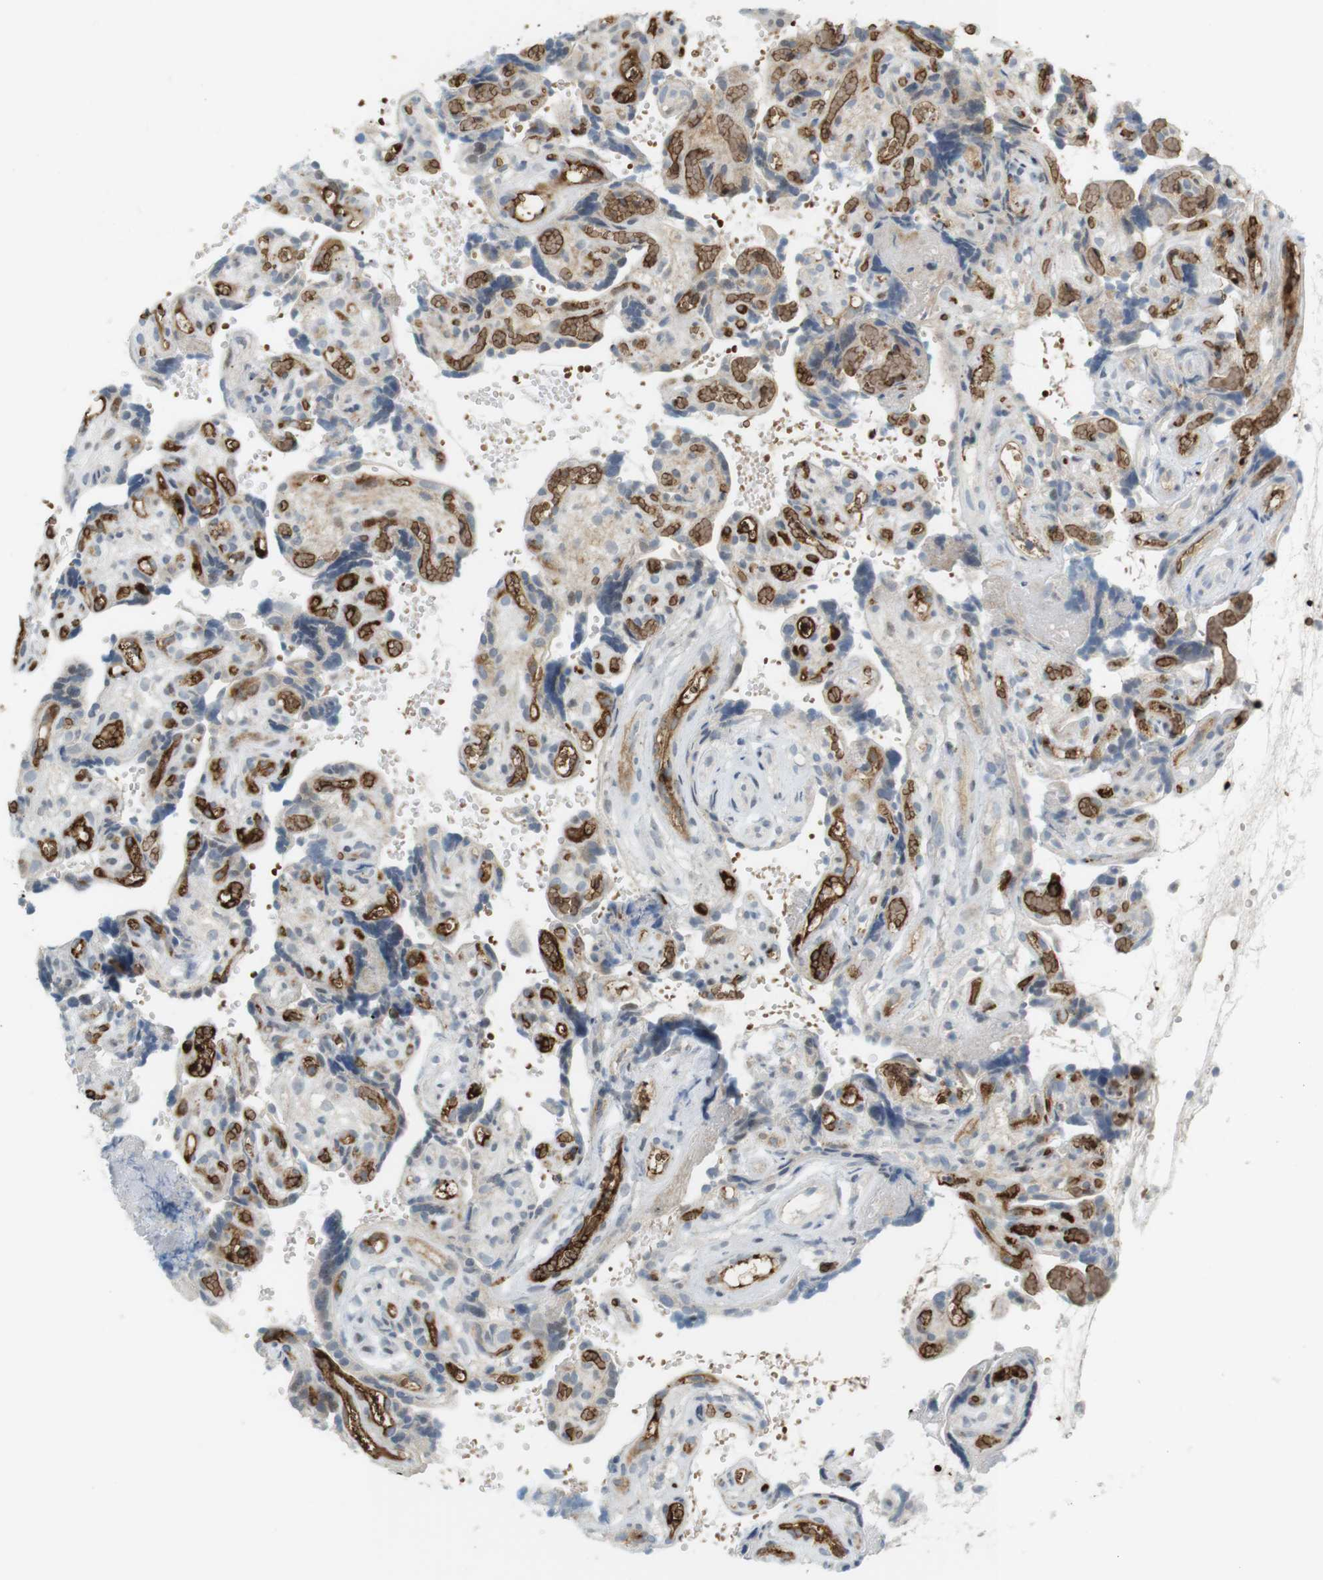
{"staining": {"intensity": "weak", "quantity": "<25%", "location": "nuclear"}, "tissue": "placenta", "cell_type": "Decidual cells", "image_type": "normal", "snomed": [{"axis": "morphology", "description": "Normal tissue, NOS"}, {"axis": "topography", "description": "Placenta"}], "caption": "Image shows no significant protein staining in decidual cells of unremarkable placenta. (Brightfield microscopy of DAB (3,3'-diaminobenzidine) immunohistochemistry (IHC) at high magnification).", "gene": "DMC1", "patient": {"sex": "female", "age": 30}}